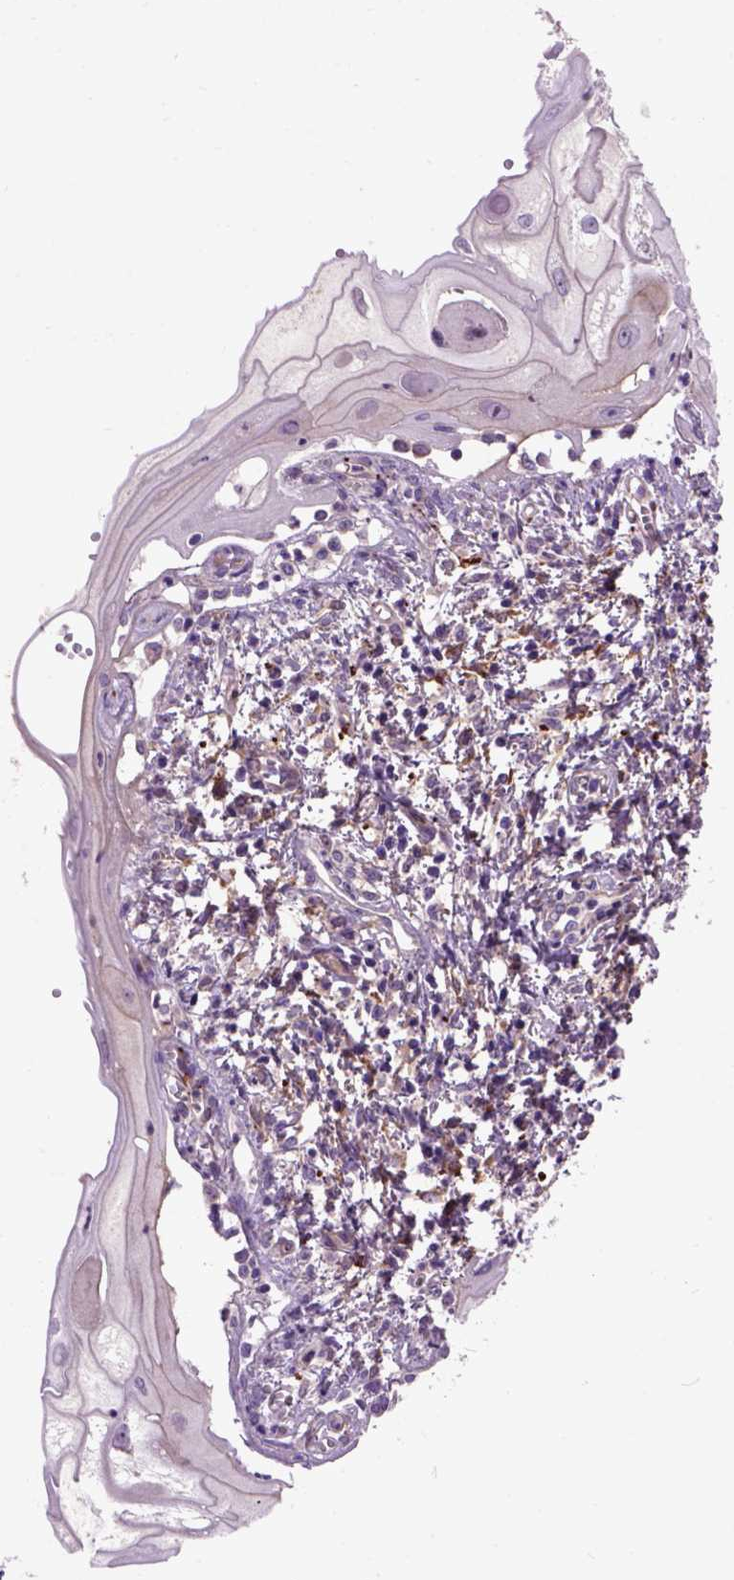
{"staining": {"intensity": "negative", "quantity": "none", "location": "none"}, "tissue": "cervical cancer", "cell_type": "Tumor cells", "image_type": "cancer", "snomed": [{"axis": "morphology", "description": "Squamous cell carcinoma, NOS"}, {"axis": "topography", "description": "Cervix"}], "caption": "Cervical cancer (squamous cell carcinoma) was stained to show a protein in brown. There is no significant positivity in tumor cells. (Brightfield microscopy of DAB (3,3'-diaminobenzidine) IHC at high magnification).", "gene": "MAPT", "patient": {"sex": "female", "age": 30}}